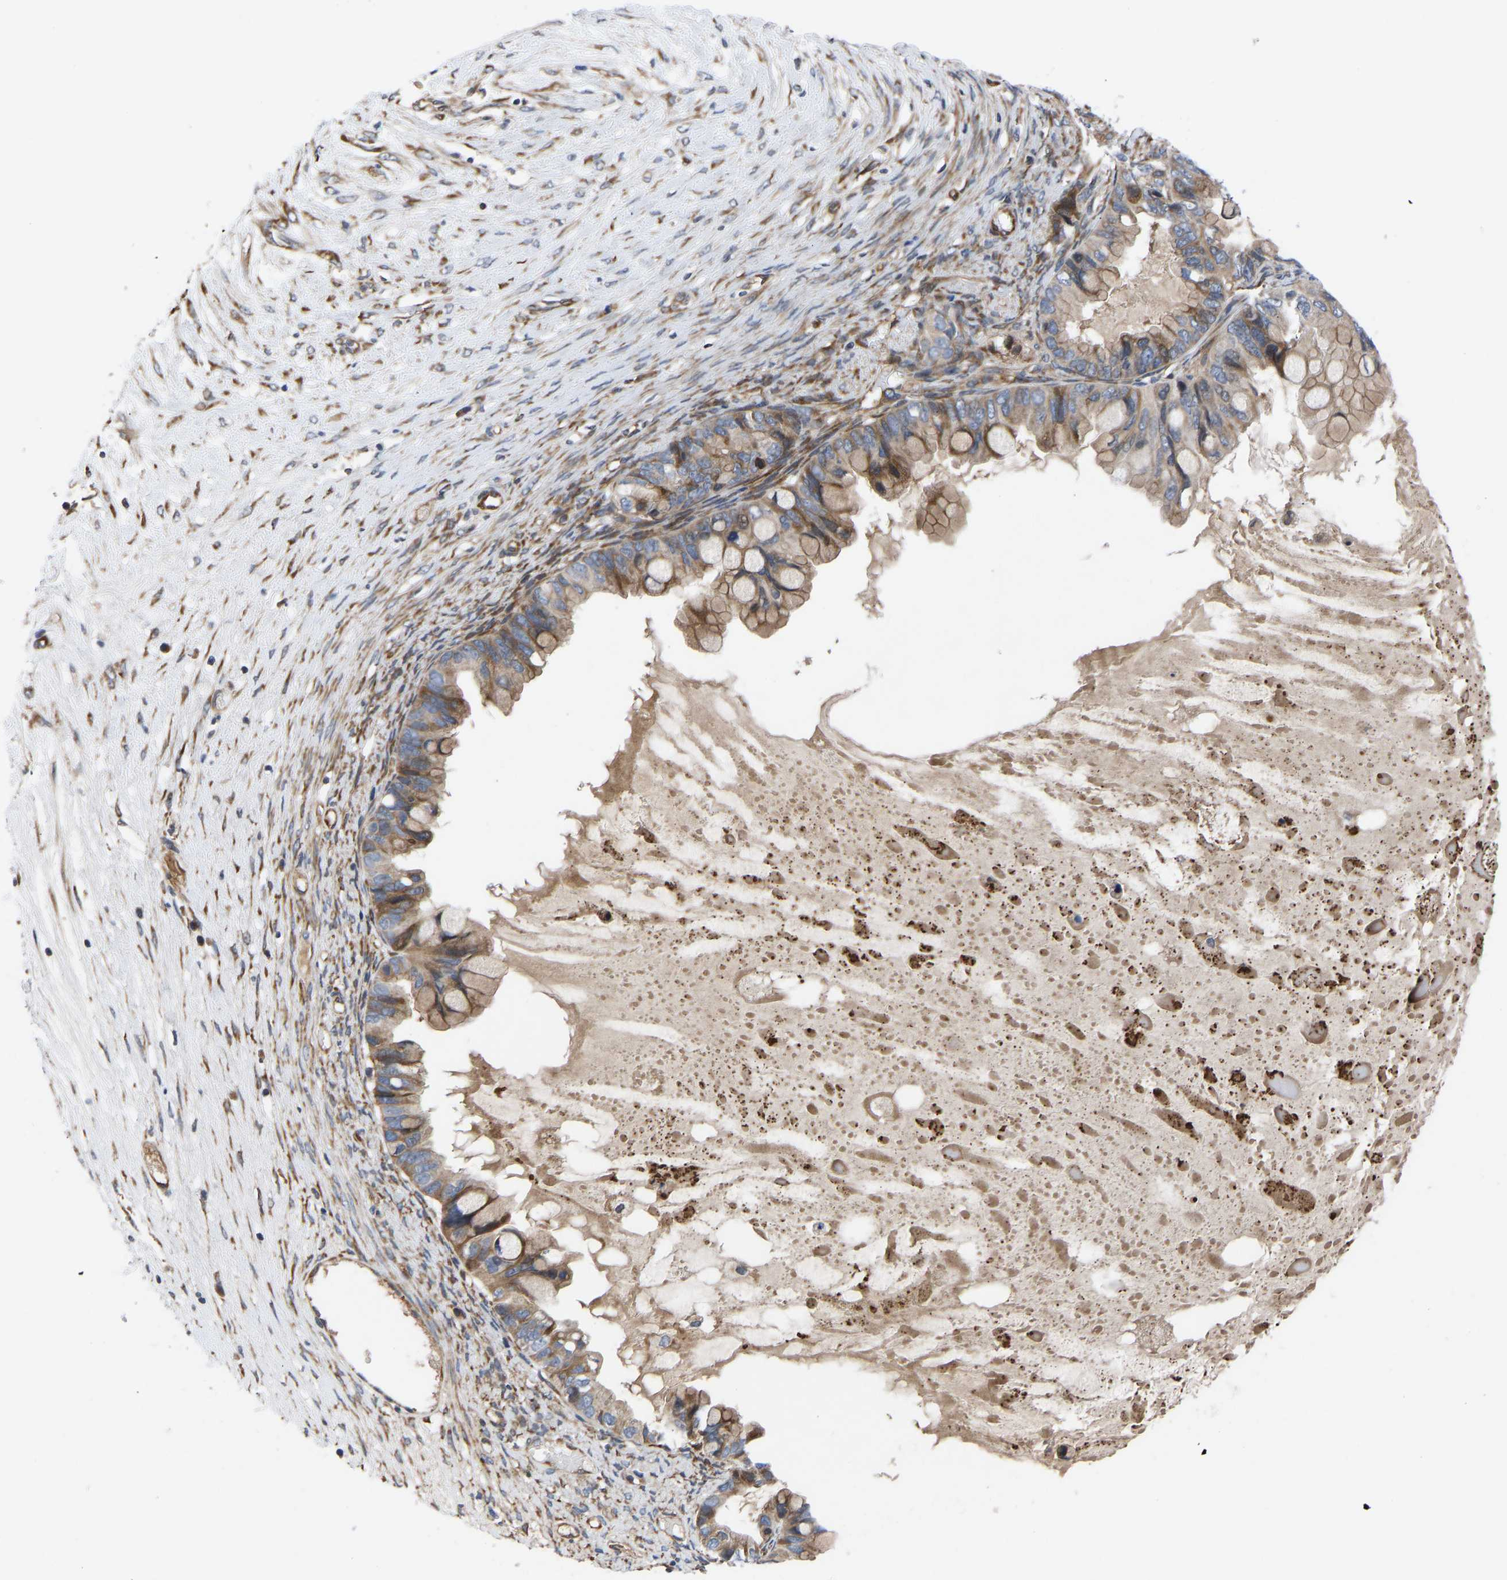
{"staining": {"intensity": "moderate", "quantity": ">75%", "location": "cytoplasmic/membranous"}, "tissue": "ovarian cancer", "cell_type": "Tumor cells", "image_type": "cancer", "snomed": [{"axis": "morphology", "description": "Cystadenocarcinoma, mucinous, NOS"}, {"axis": "topography", "description": "Ovary"}], "caption": "Moderate cytoplasmic/membranous staining is identified in approximately >75% of tumor cells in ovarian mucinous cystadenocarcinoma.", "gene": "FRRS1", "patient": {"sex": "female", "age": 80}}